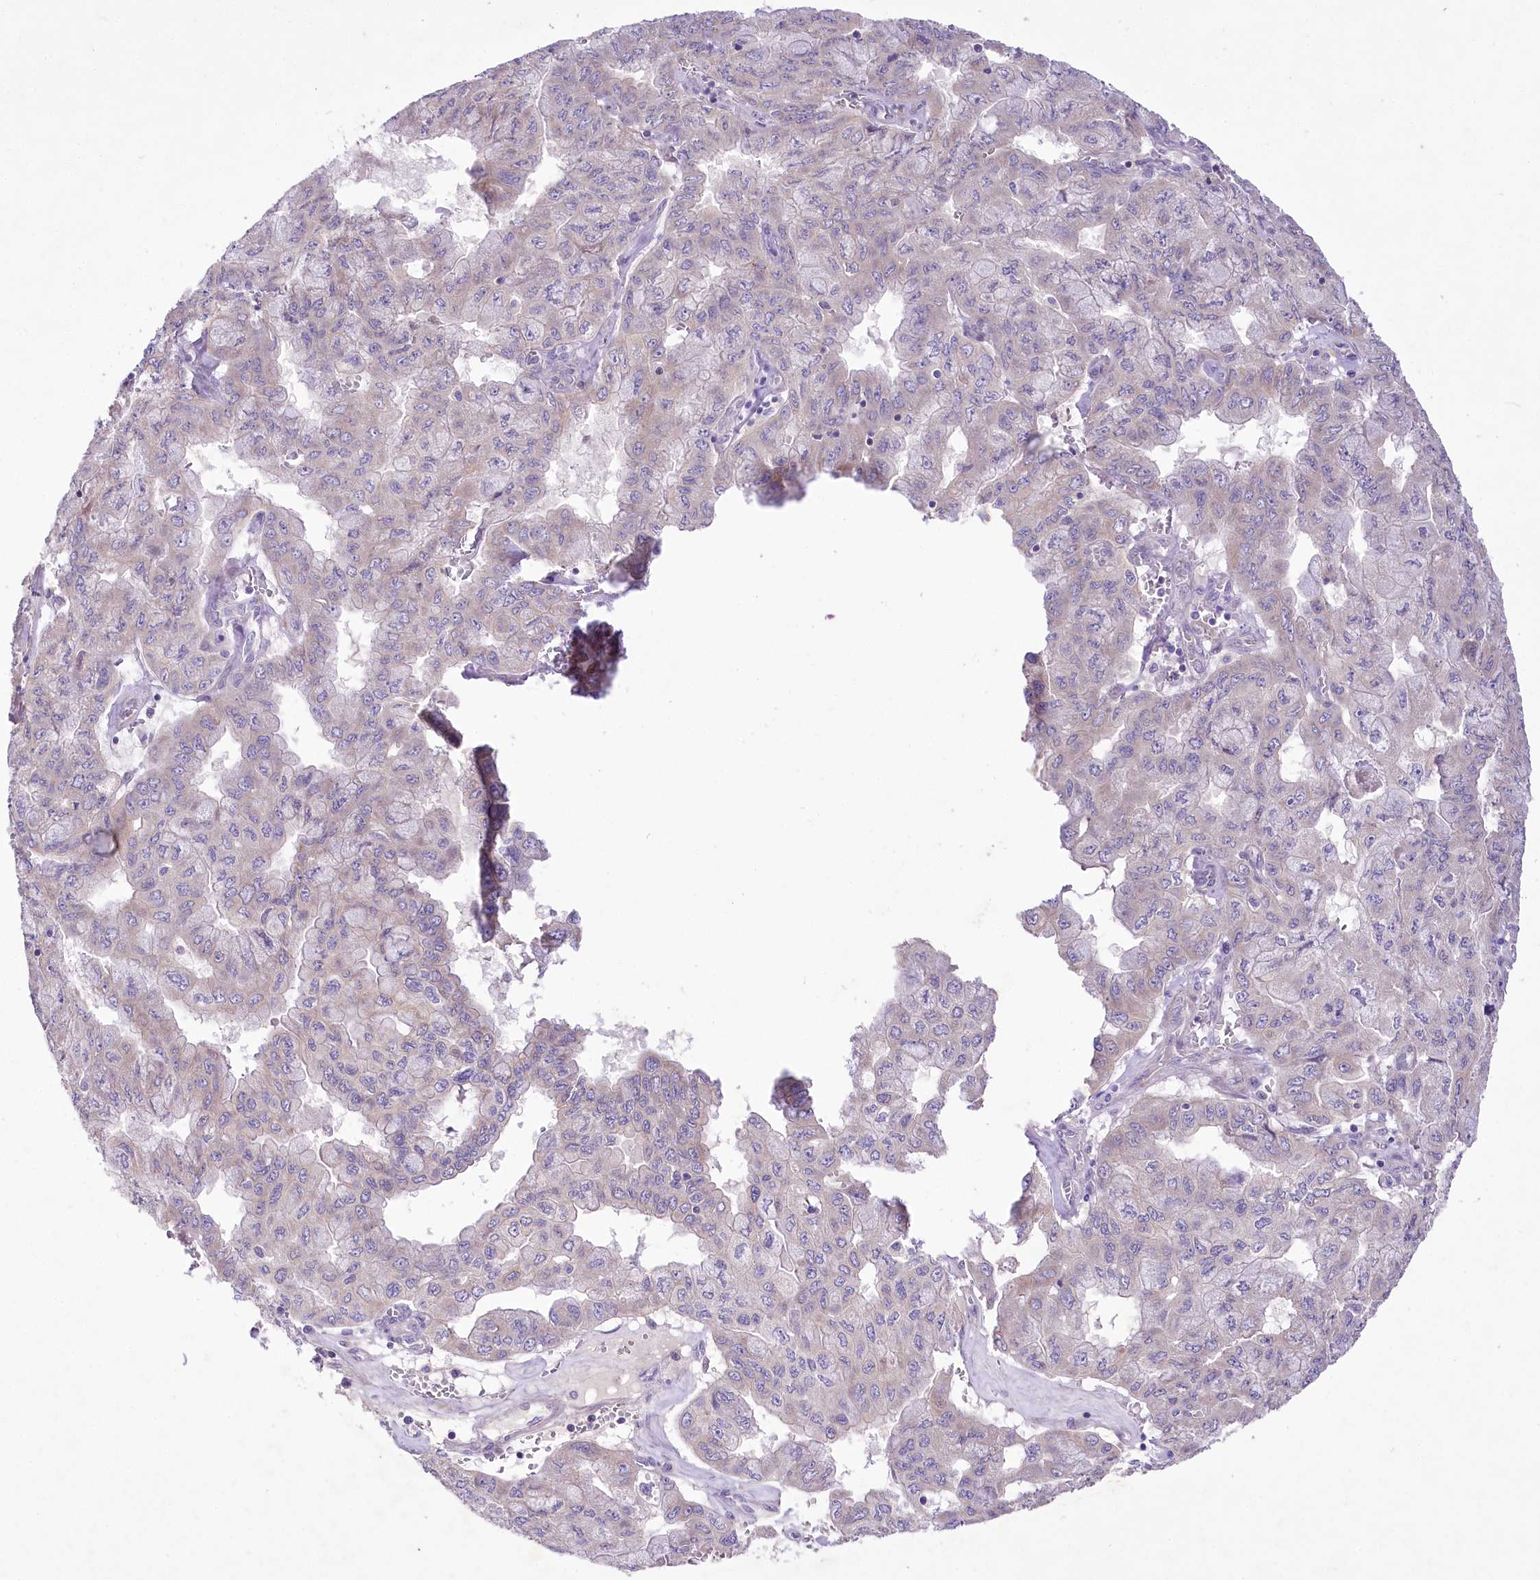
{"staining": {"intensity": "negative", "quantity": "none", "location": "none"}, "tissue": "pancreatic cancer", "cell_type": "Tumor cells", "image_type": "cancer", "snomed": [{"axis": "morphology", "description": "Adenocarcinoma, NOS"}, {"axis": "topography", "description": "Pancreas"}], "caption": "Protein analysis of pancreatic cancer exhibits no significant expression in tumor cells.", "gene": "LRRC14B", "patient": {"sex": "male", "age": 51}}